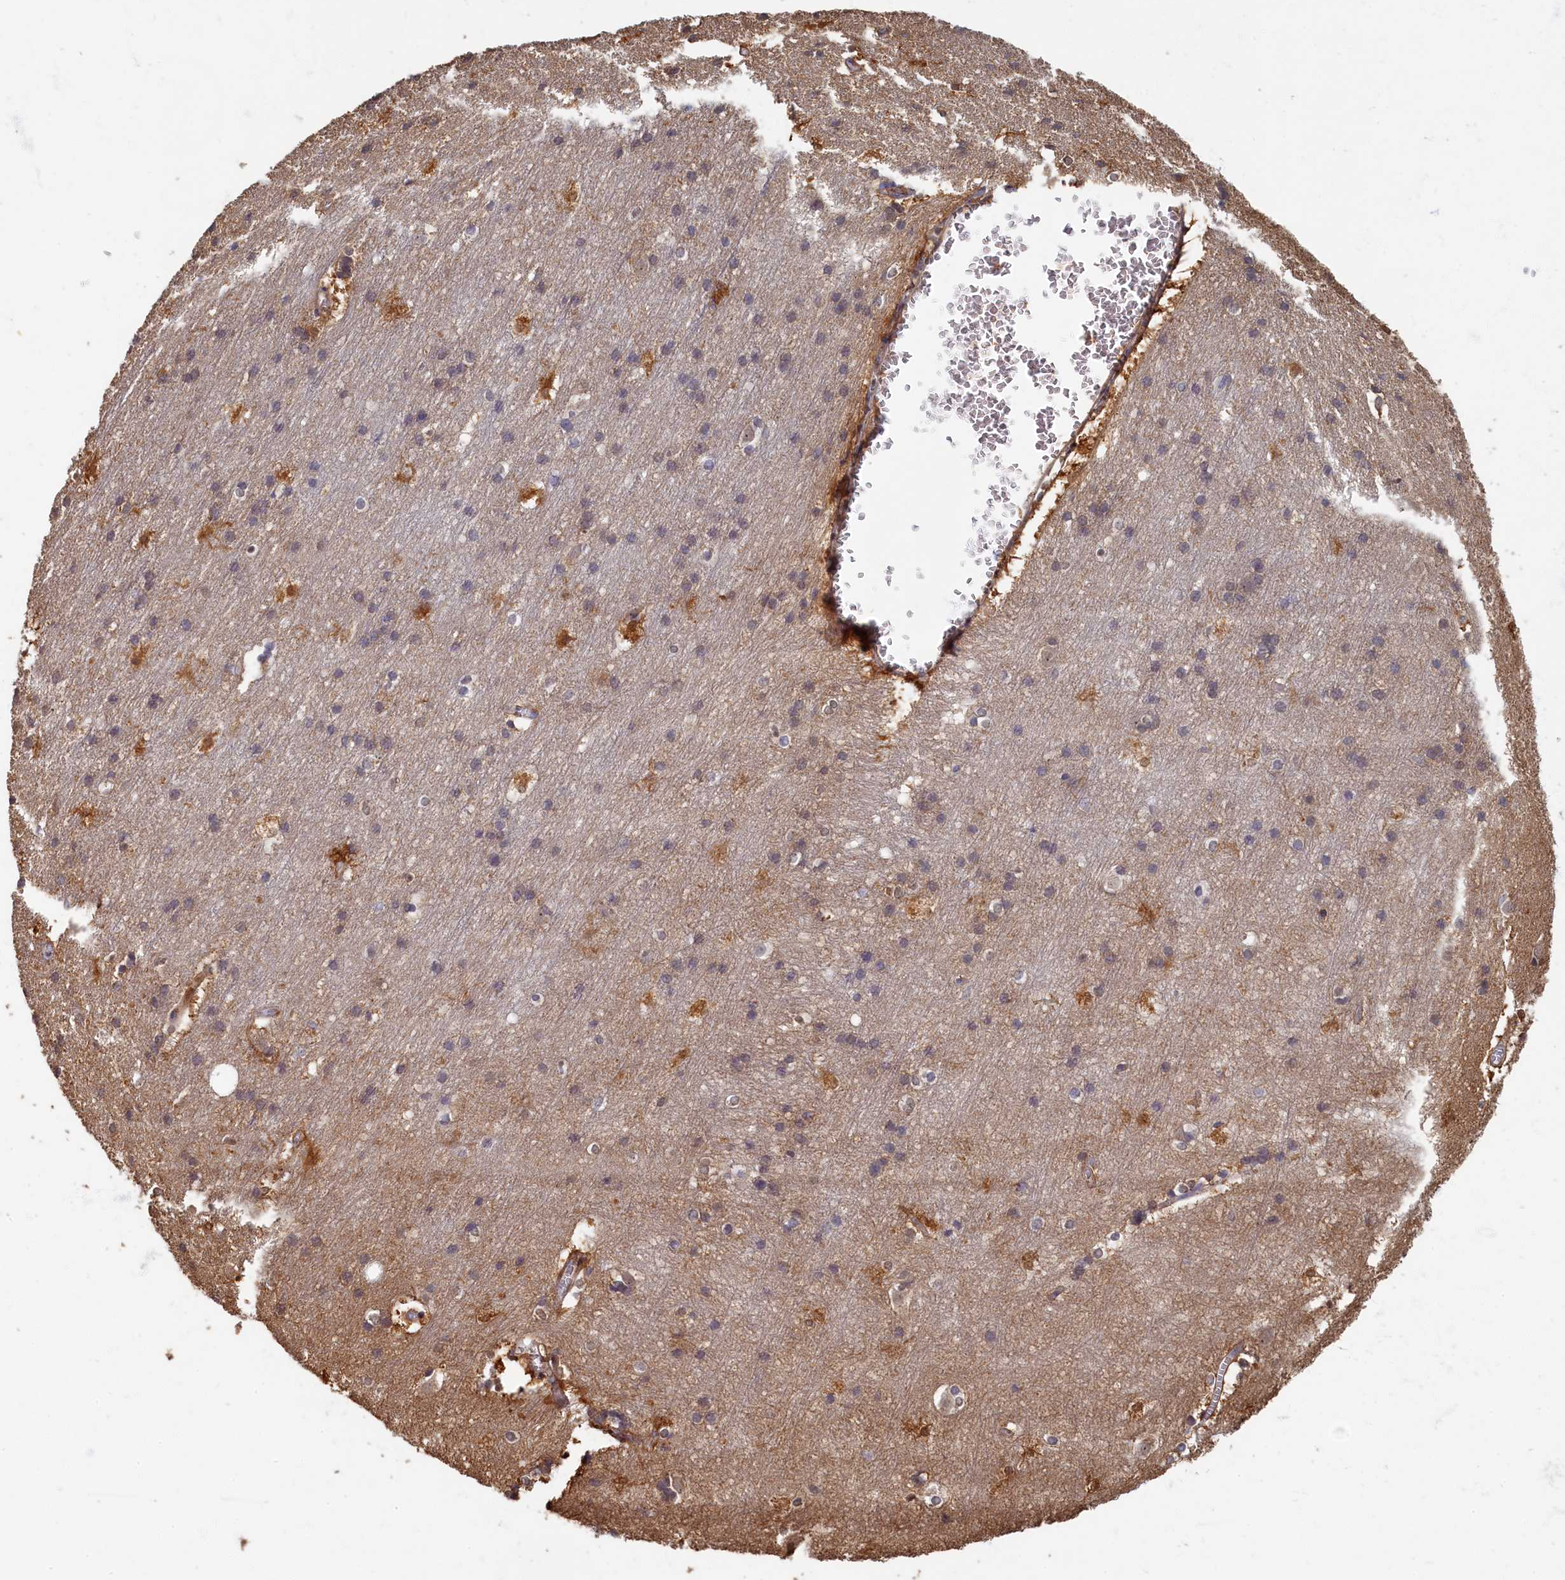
{"staining": {"intensity": "weak", "quantity": ">75%", "location": "cytoplasmic/membranous"}, "tissue": "cerebral cortex", "cell_type": "Endothelial cells", "image_type": "normal", "snomed": [{"axis": "morphology", "description": "Normal tissue, NOS"}, {"axis": "topography", "description": "Cerebral cortex"}], "caption": "Protein staining of unremarkable cerebral cortex reveals weak cytoplasmic/membranous staining in about >75% of endothelial cells.", "gene": "HUNK", "patient": {"sex": "male", "age": 54}}